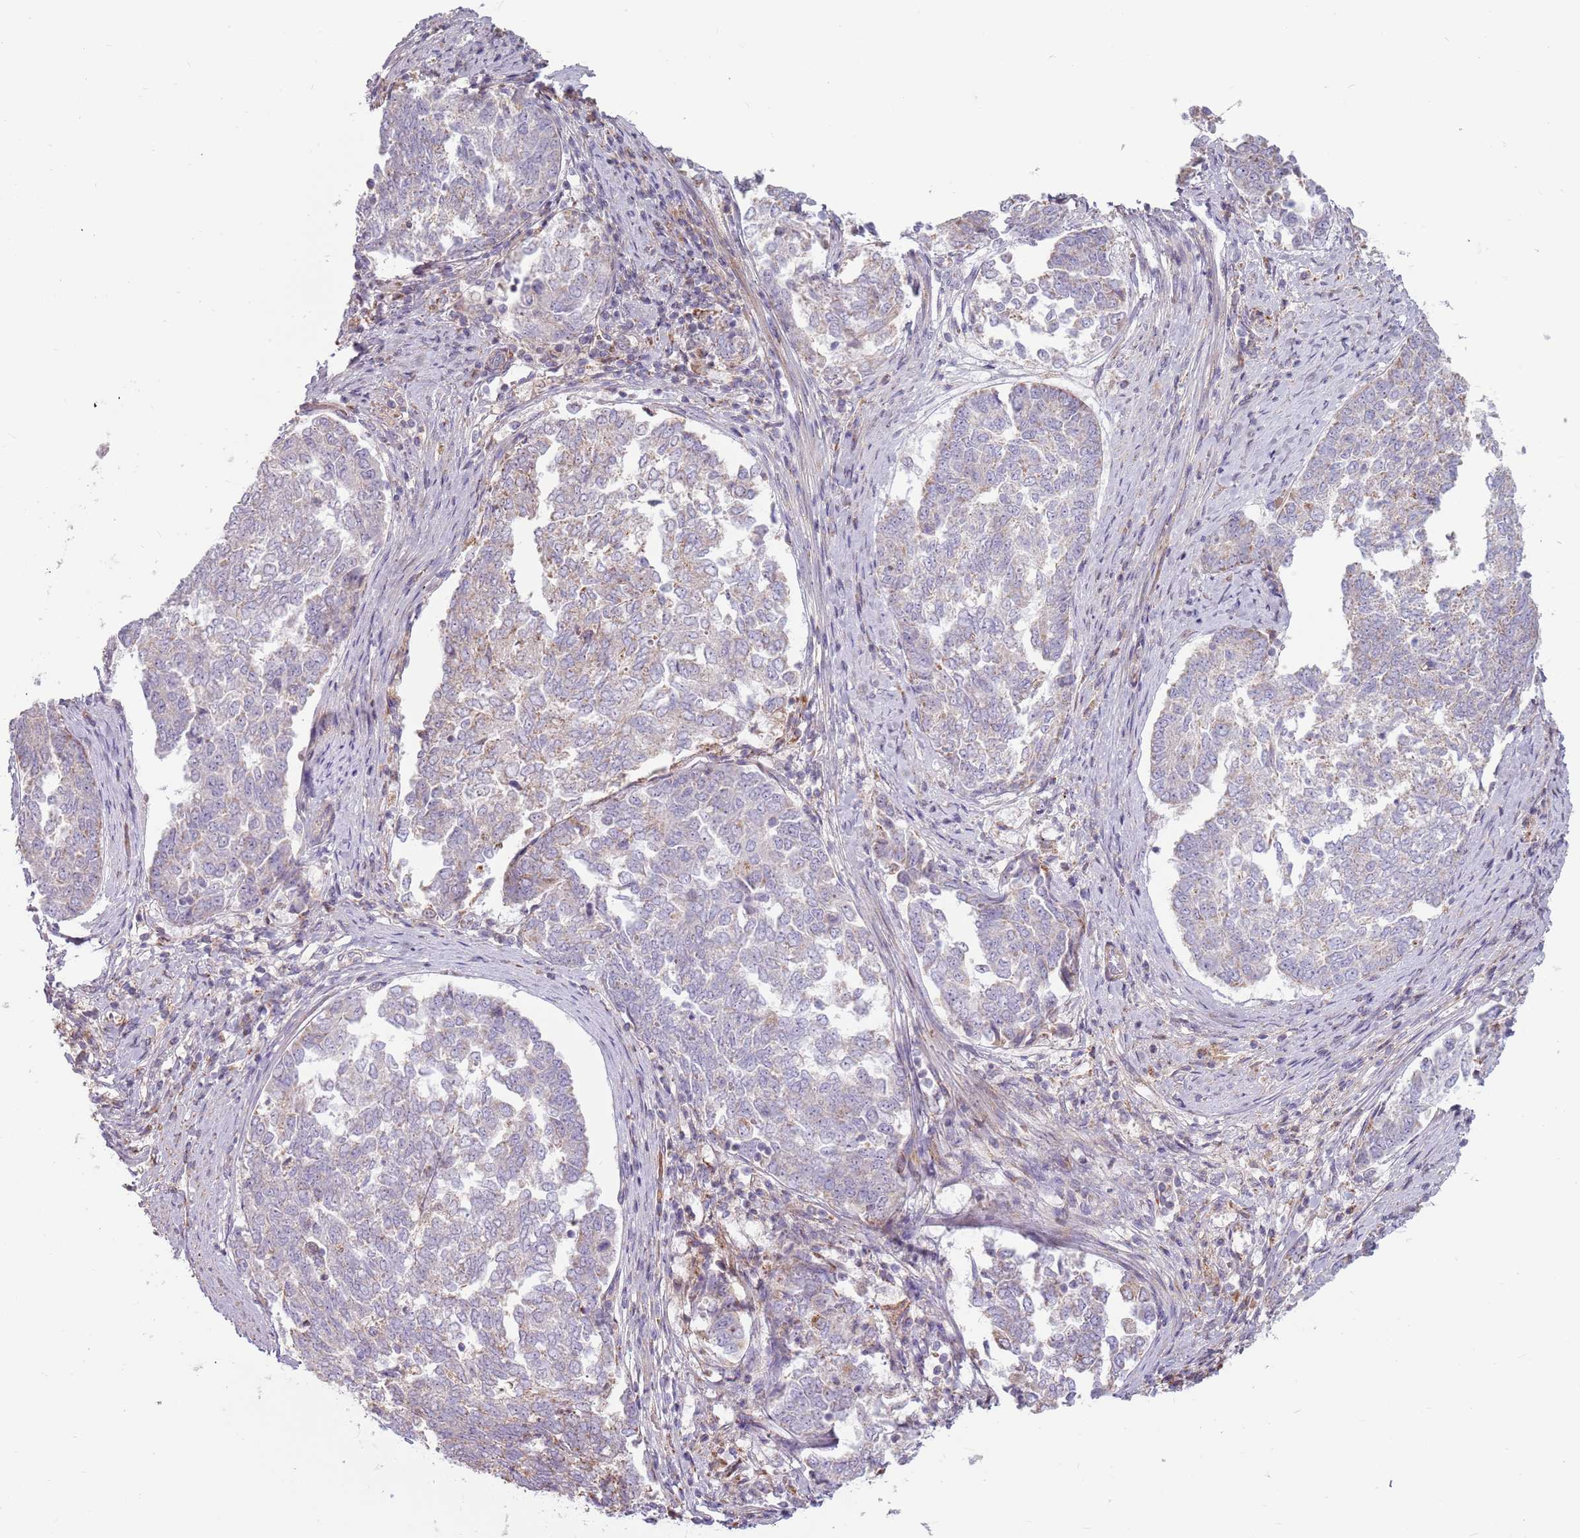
{"staining": {"intensity": "negative", "quantity": "none", "location": "none"}, "tissue": "endometrial cancer", "cell_type": "Tumor cells", "image_type": "cancer", "snomed": [{"axis": "morphology", "description": "Adenocarcinoma, NOS"}, {"axis": "topography", "description": "Endometrium"}], "caption": "Human endometrial adenocarcinoma stained for a protein using immunohistochemistry shows no expression in tumor cells.", "gene": "ZNF530", "patient": {"sex": "female", "age": 80}}